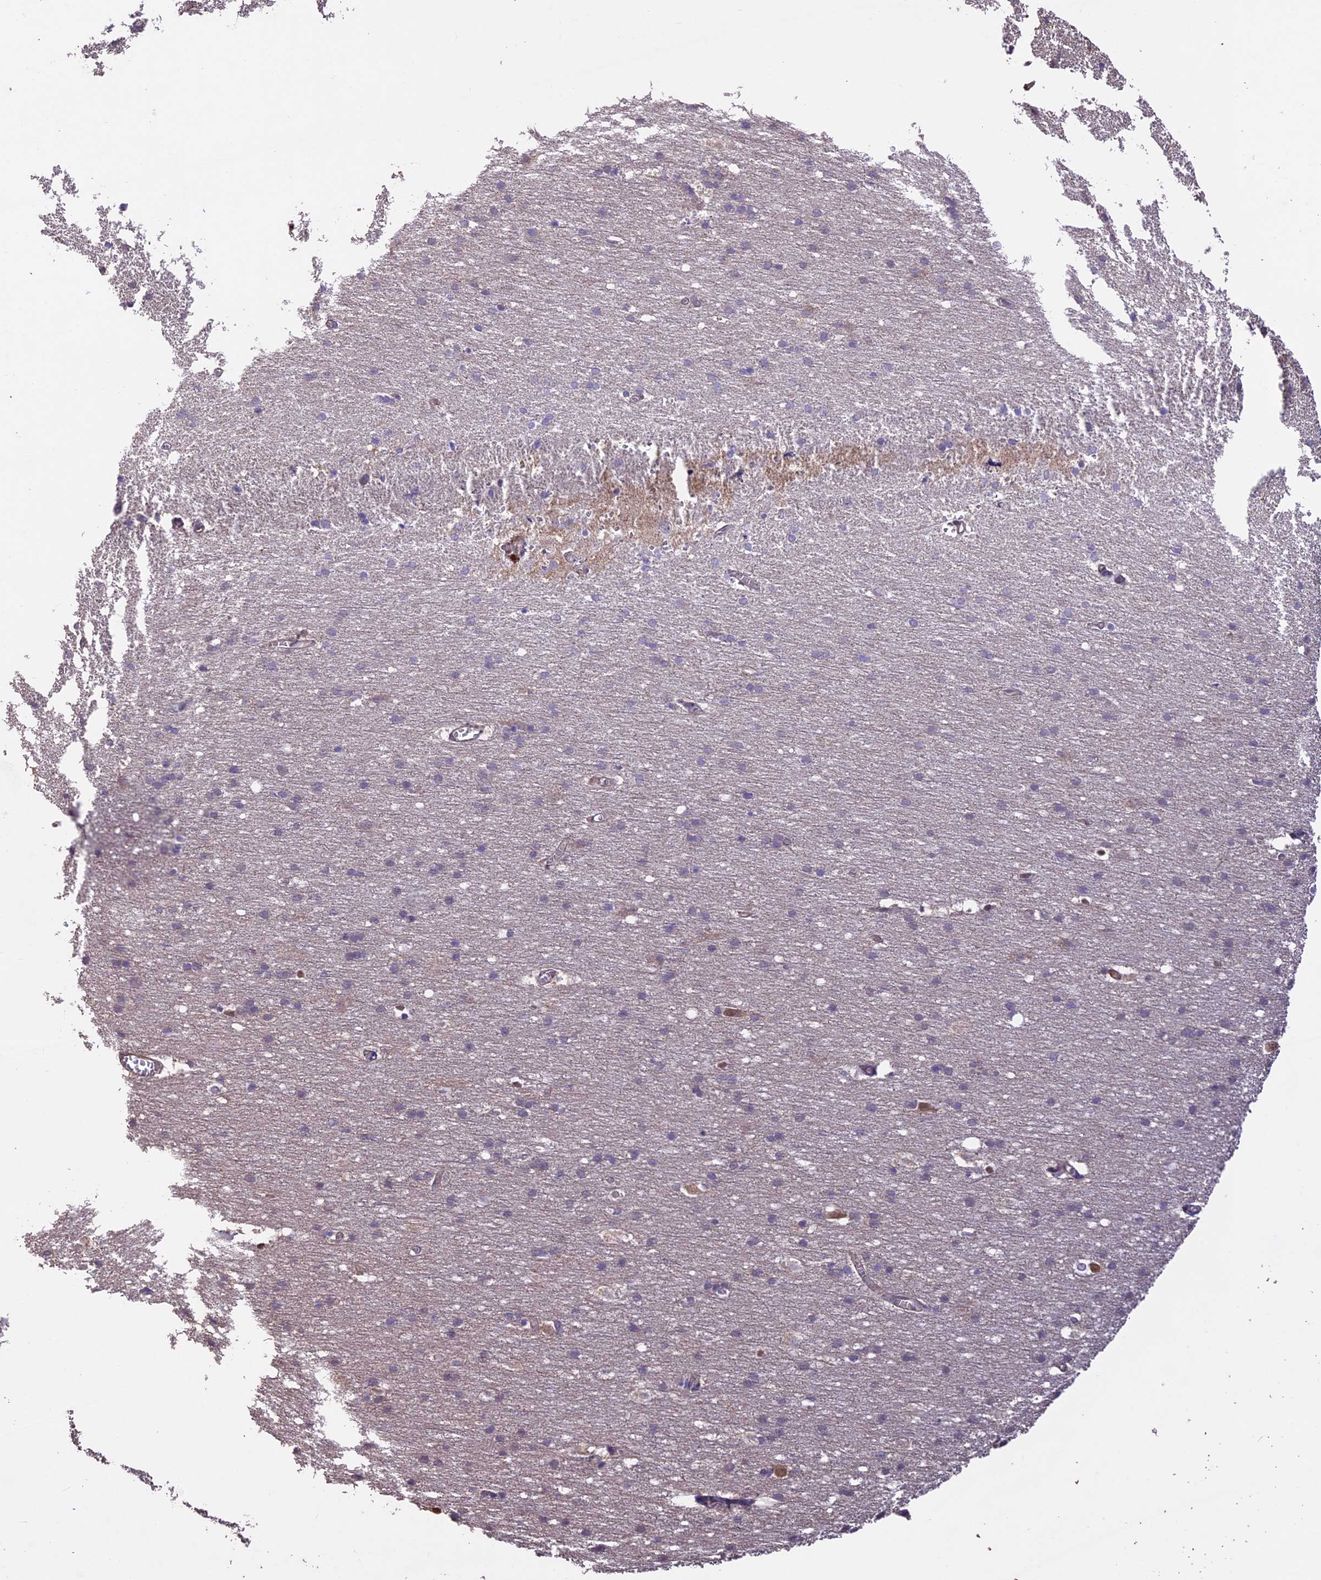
{"staining": {"intensity": "moderate", "quantity": "25%-75%", "location": "cytoplasmic/membranous"}, "tissue": "cerebral cortex", "cell_type": "Endothelial cells", "image_type": "normal", "snomed": [{"axis": "morphology", "description": "Normal tissue, NOS"}, {"axis": "topography", "description": "Cerebral cortex"}], "caption": "Immunohistochemical staining of unremarkable human cerebral cortex exhibits moderate cytoplasmic/membranous protein staining in about 25%-75% of endothelial cells.", "gene": "BCAS4", "patient": {"sex": "male", "age": 54}}